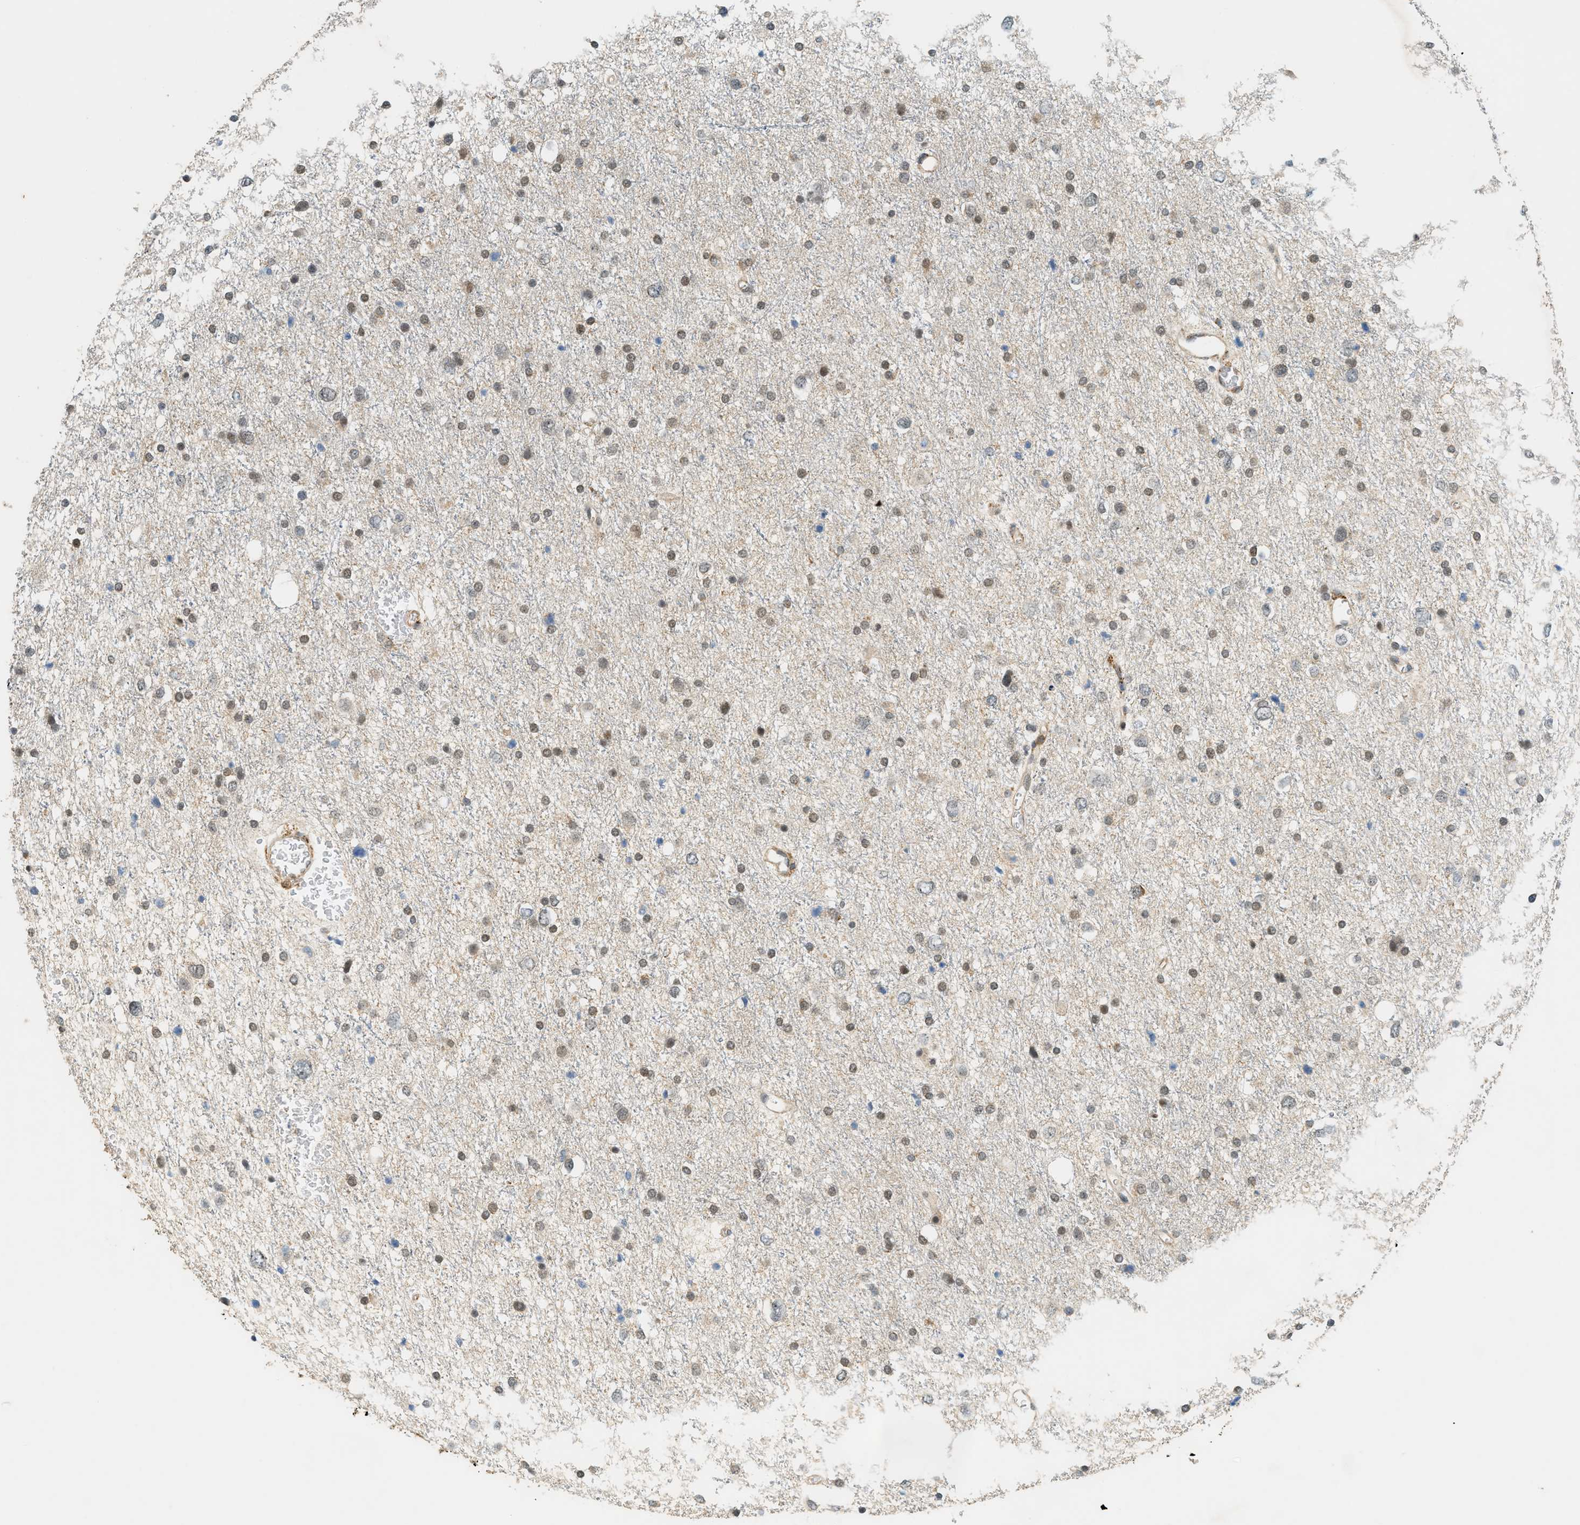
{"staining": {"intensity": "moderate", "quantity": ">75%", "location": "nuclear"}, "tissue": "glioma", "cell_type": "Tumor cells", "image_type": "cancer", "snomed": [{"axis": "morphology", "description": "Glioma, malignant, Low grade"}, {"axis": "topography", "description": "Brain"}], "caption": "Glioma stained with DAB IHC displays medium levels of moderate nuclear positivity in about >75% of tumor cells.", "gene": "SEMA4D", "patient": {"sex": "female", "age": 37}}